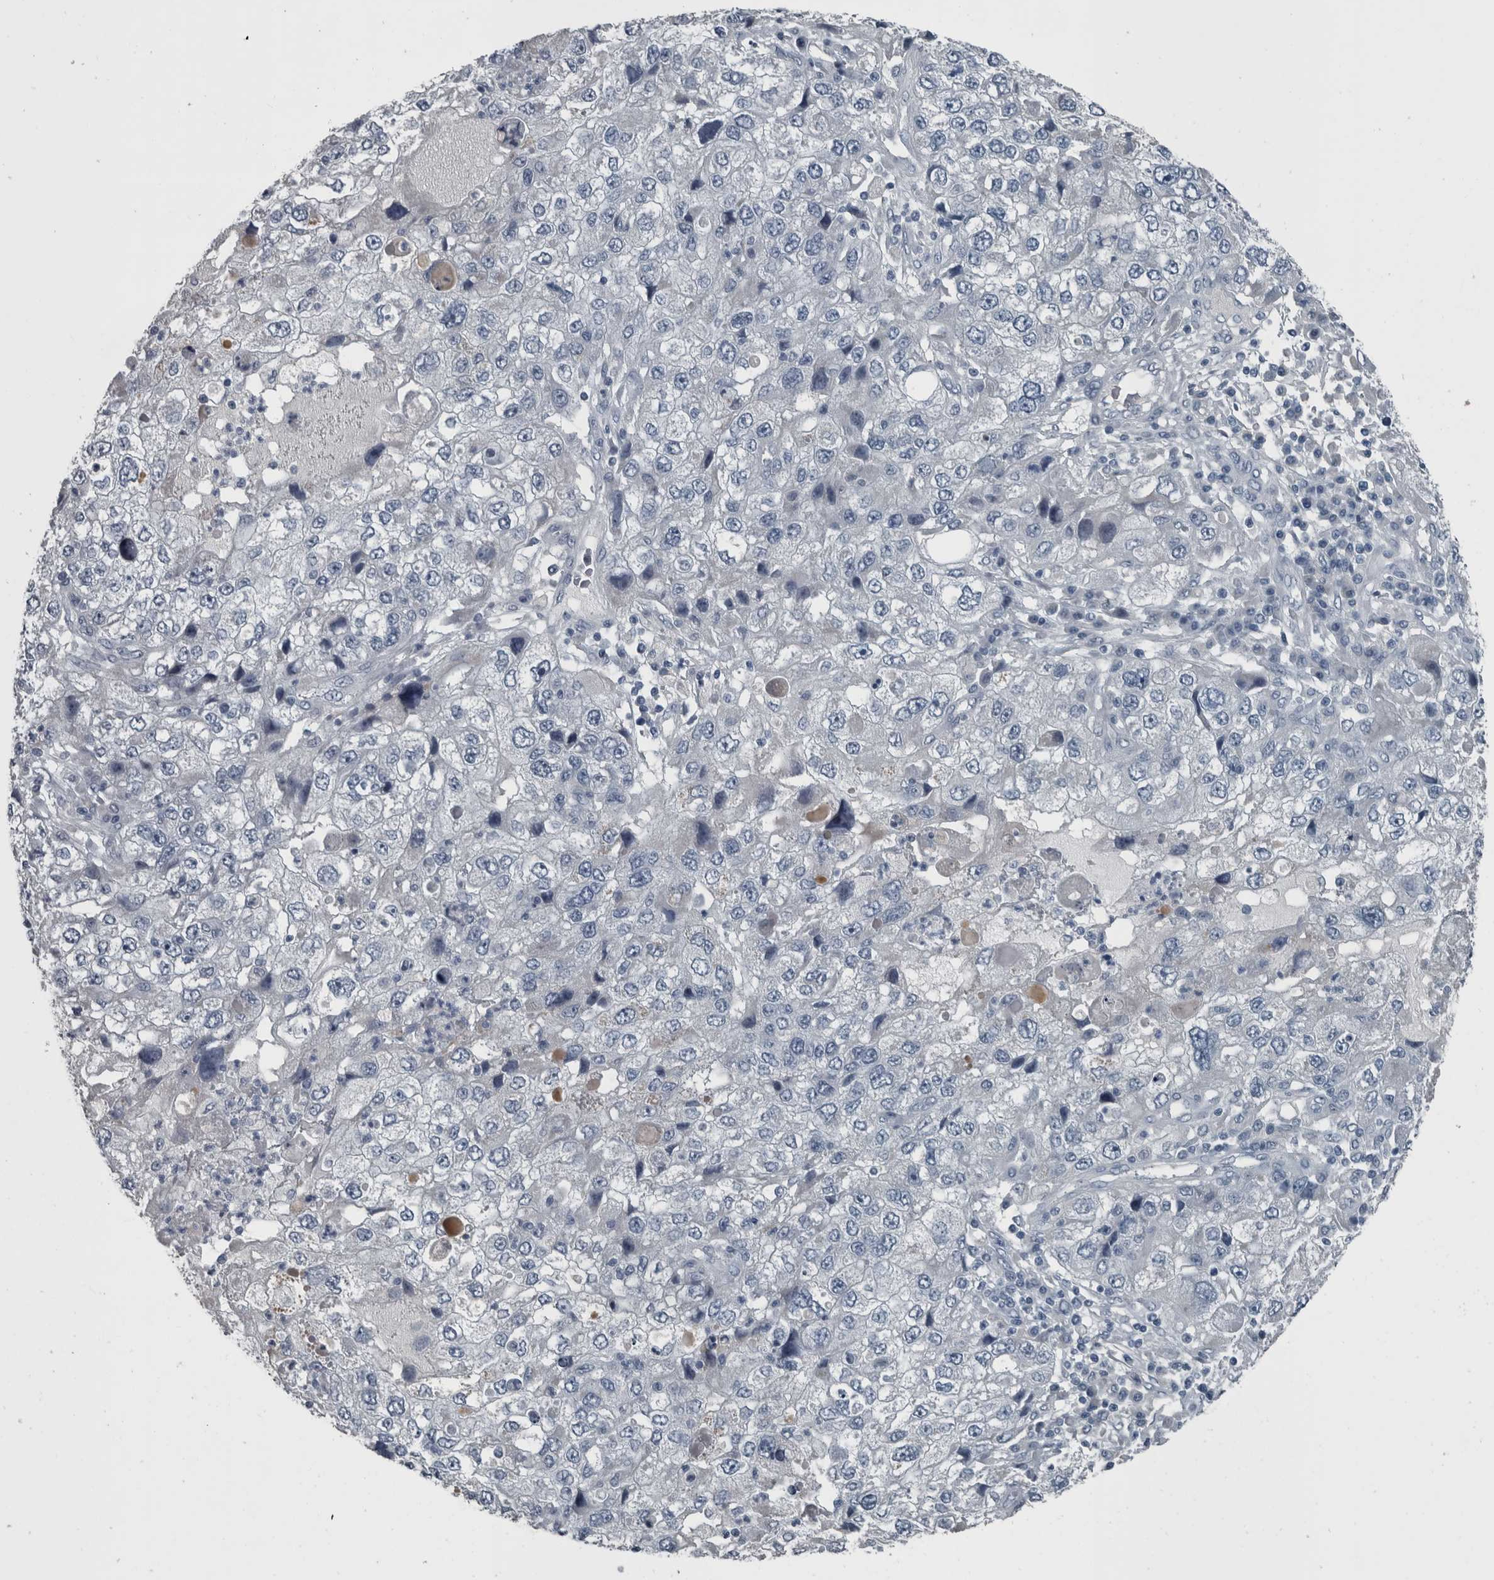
{"staining": {"intensity": "negative", "quantity": "none", "location": "none"}, "tissue": "endometrial cancer", "cell_type": "Tumor cells", "image_type": "cancer", "snomed": [{"axis": "morphology", "description": "Adenocarcinoma, NOS"}, {"axis": "topography", "description": "Endometrium"}], "caption": "Endometrial cancer (adenocarcinoma) stained for a protein using immunohistochemistry exhibits no positivity tumor cells.", "gene": "KRT20", "patient": {"sex": "female", "age": 49}}